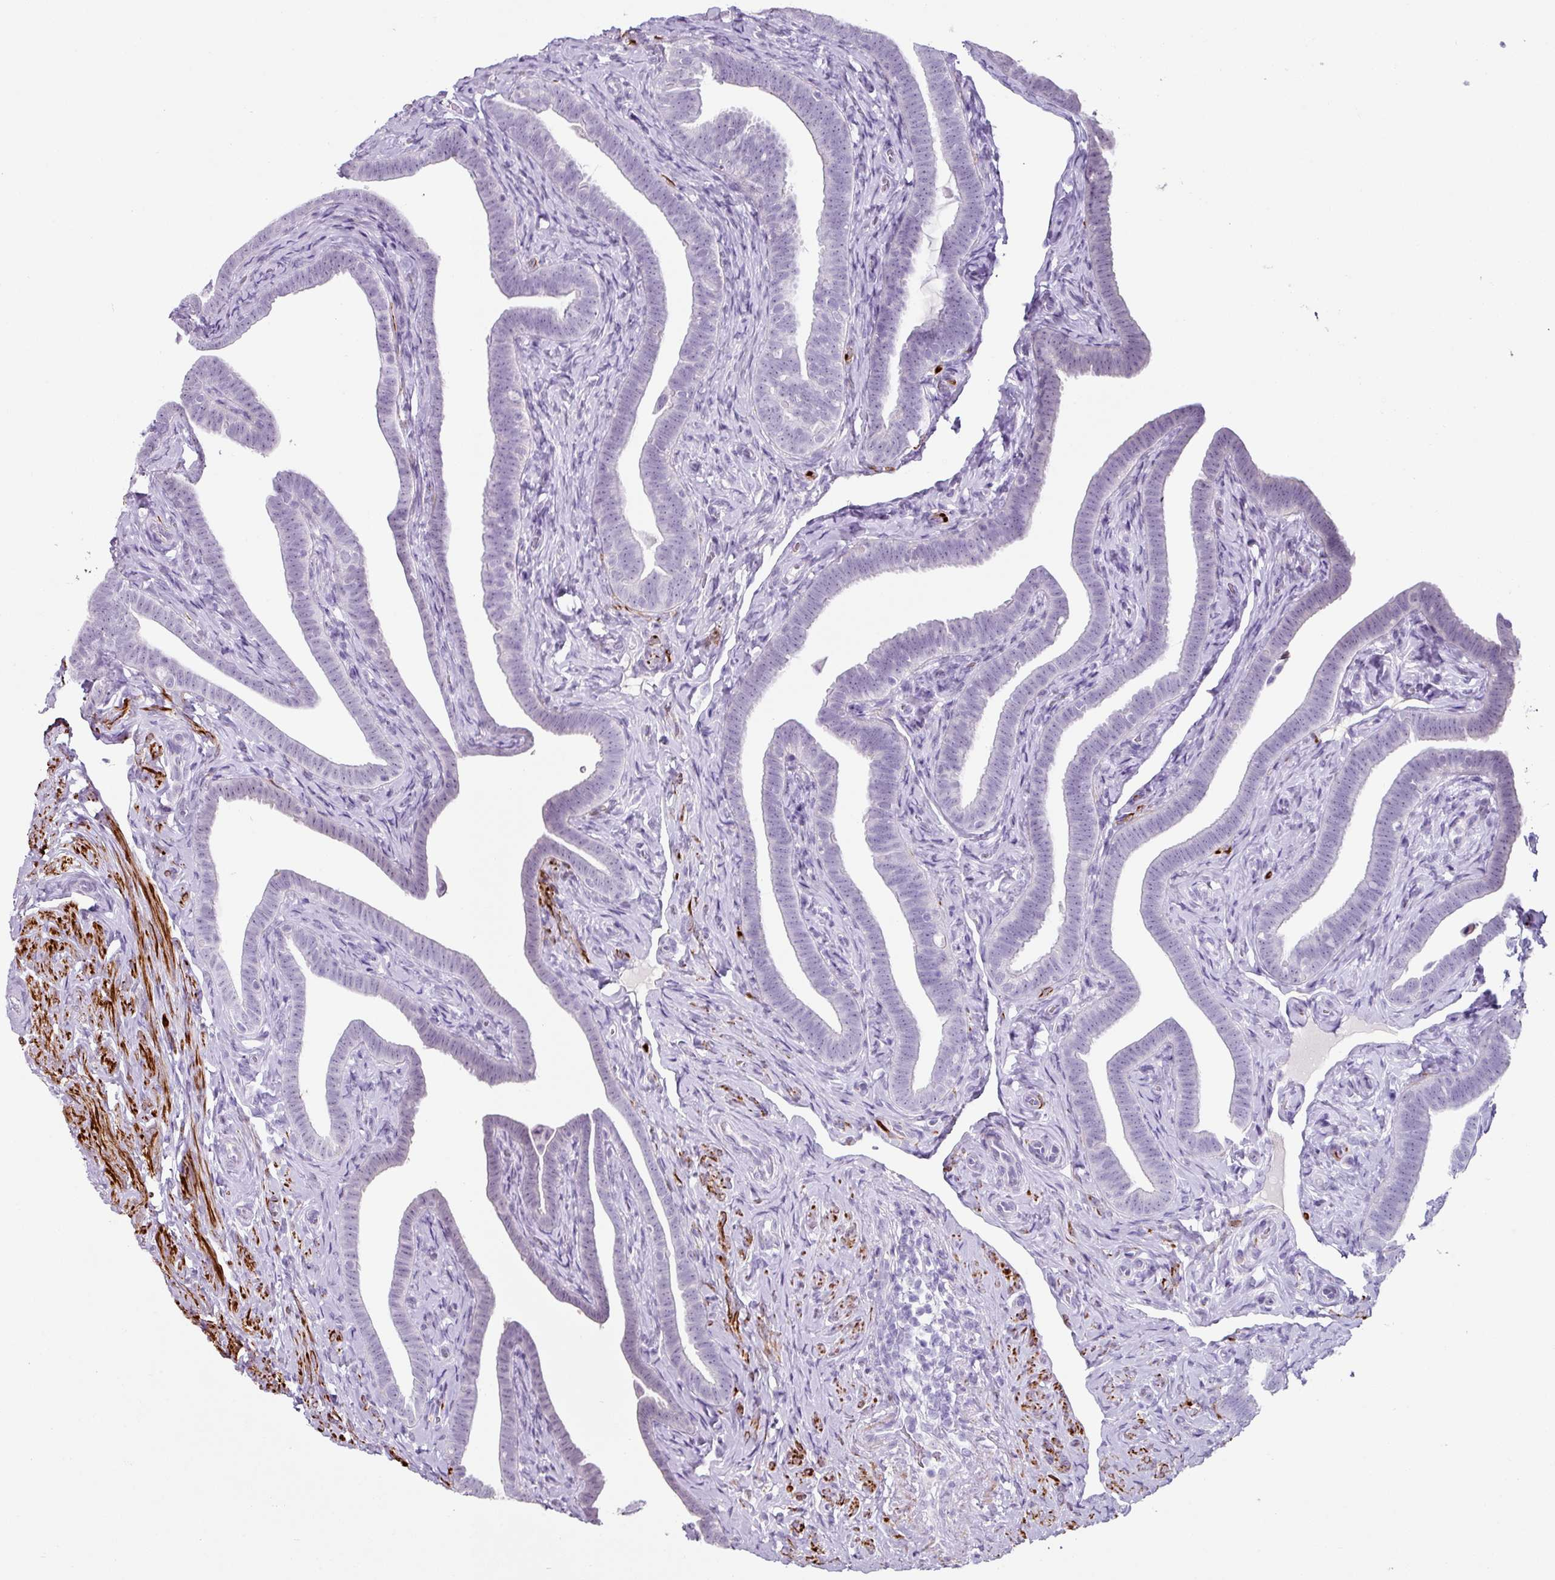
{"staining": {"intensity": "negative", "quantity": "none", "location": "none"}, "tissue": "fallopian tube", "cell_type": "Glandular cells", "image_type": "normal", "snomed": [{"axis": "morphology", "description": "Normal tissue, NOS"}, {"axis": "topography", "description": "Fallopian tube"}], "caption": "A high-resolution micrograph shows immunohistochemistry staining of benign fallopian tube, which shows no significant staining in glandular cells. (DAB (3,3'-diaminobenzidine) immunohistochemistry (IHC) with hematoxylin counter stain).", "gene": "TRA2A", "patient": {"sex": "female", "age": 69}}